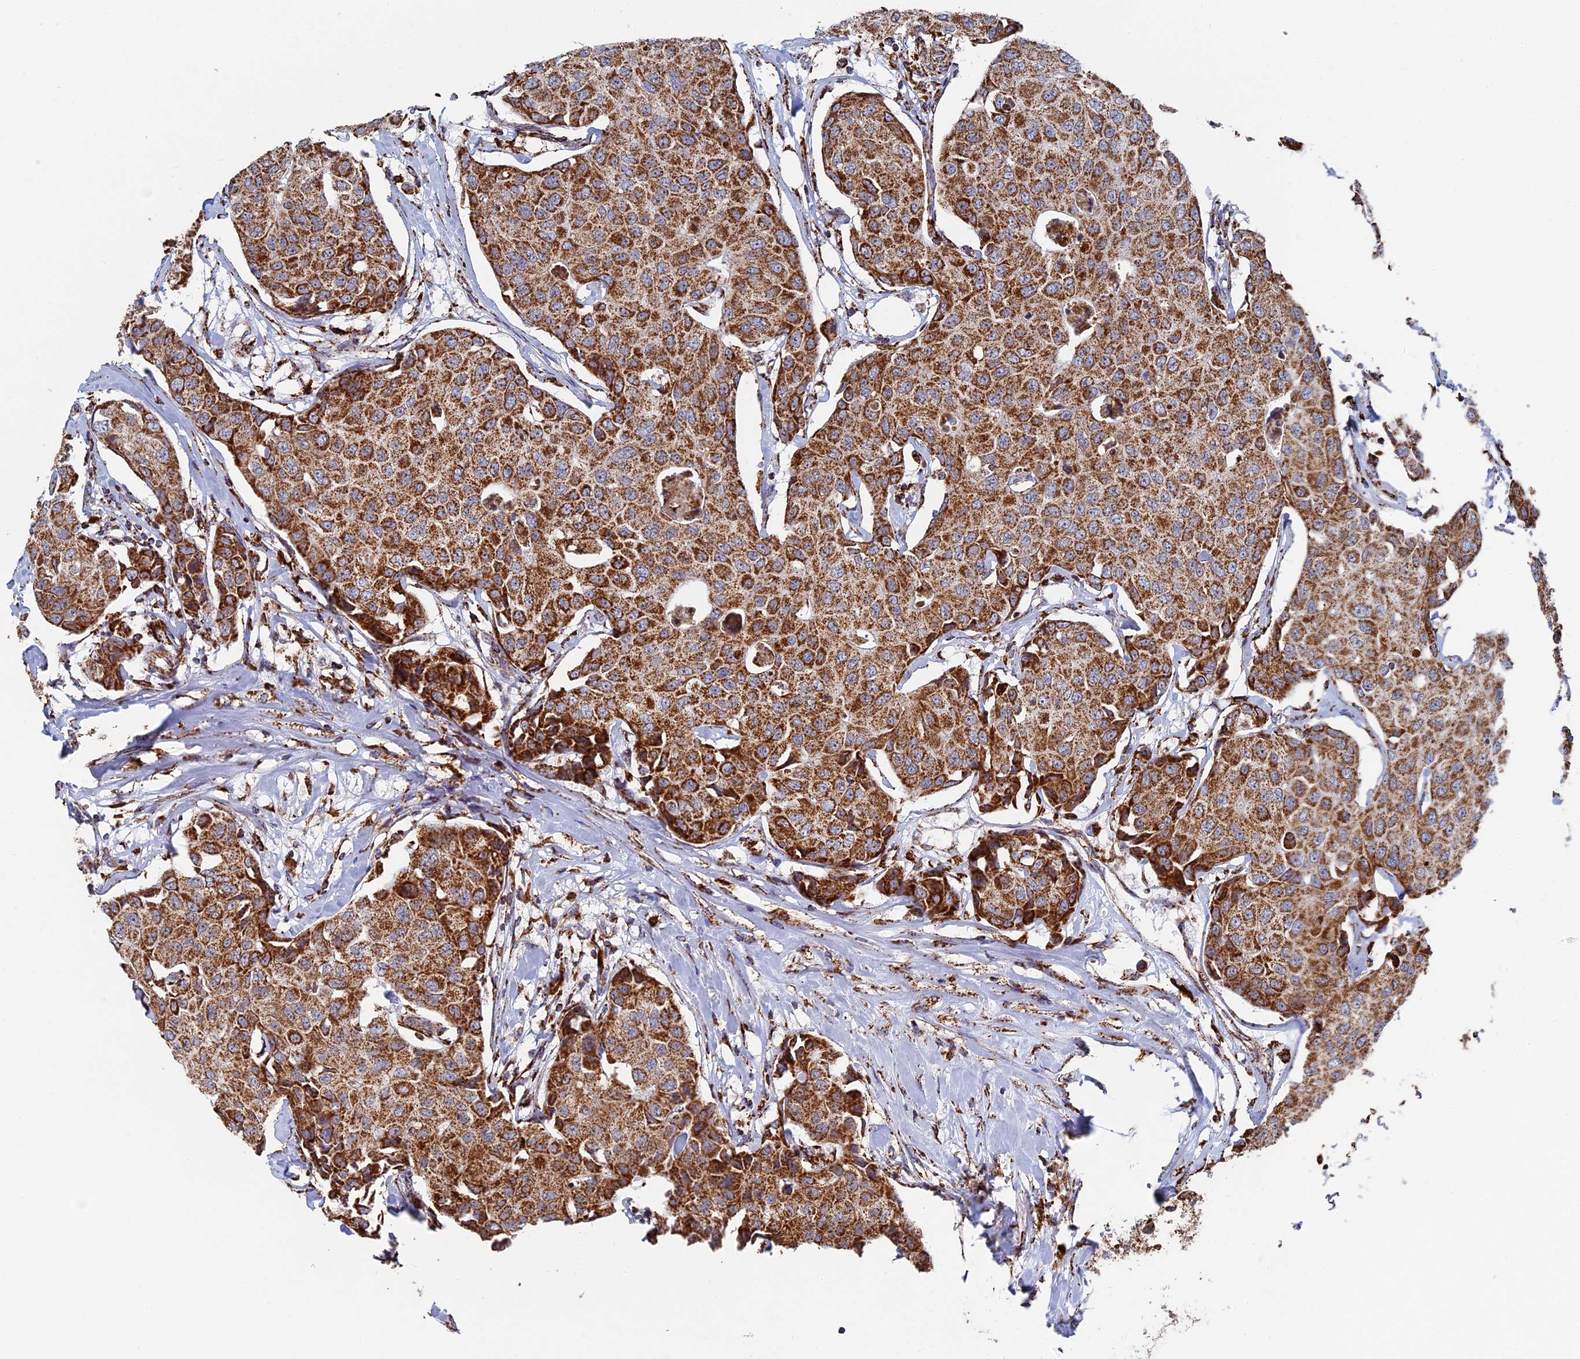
{"staining": {"intensity": "moderate", "quantity": ">75%", "location": "cytoplasmic/membranous"}, "tissue": "breast cancer", "cell_type": "Tumor cells", "image_type": "cancer", "snomed": [{"axis": "morphology", "description": "Duct carcinoma"}, {"axis": "topography", "description": "Breast"}], "caption": "Breast intraductal carcinoma stained for a protein exhibits moderate cytoplasmic/membranous positivity in tumor cells.", "gene": "SEC24D", "patient": {"sex": "female", "age": 80}}